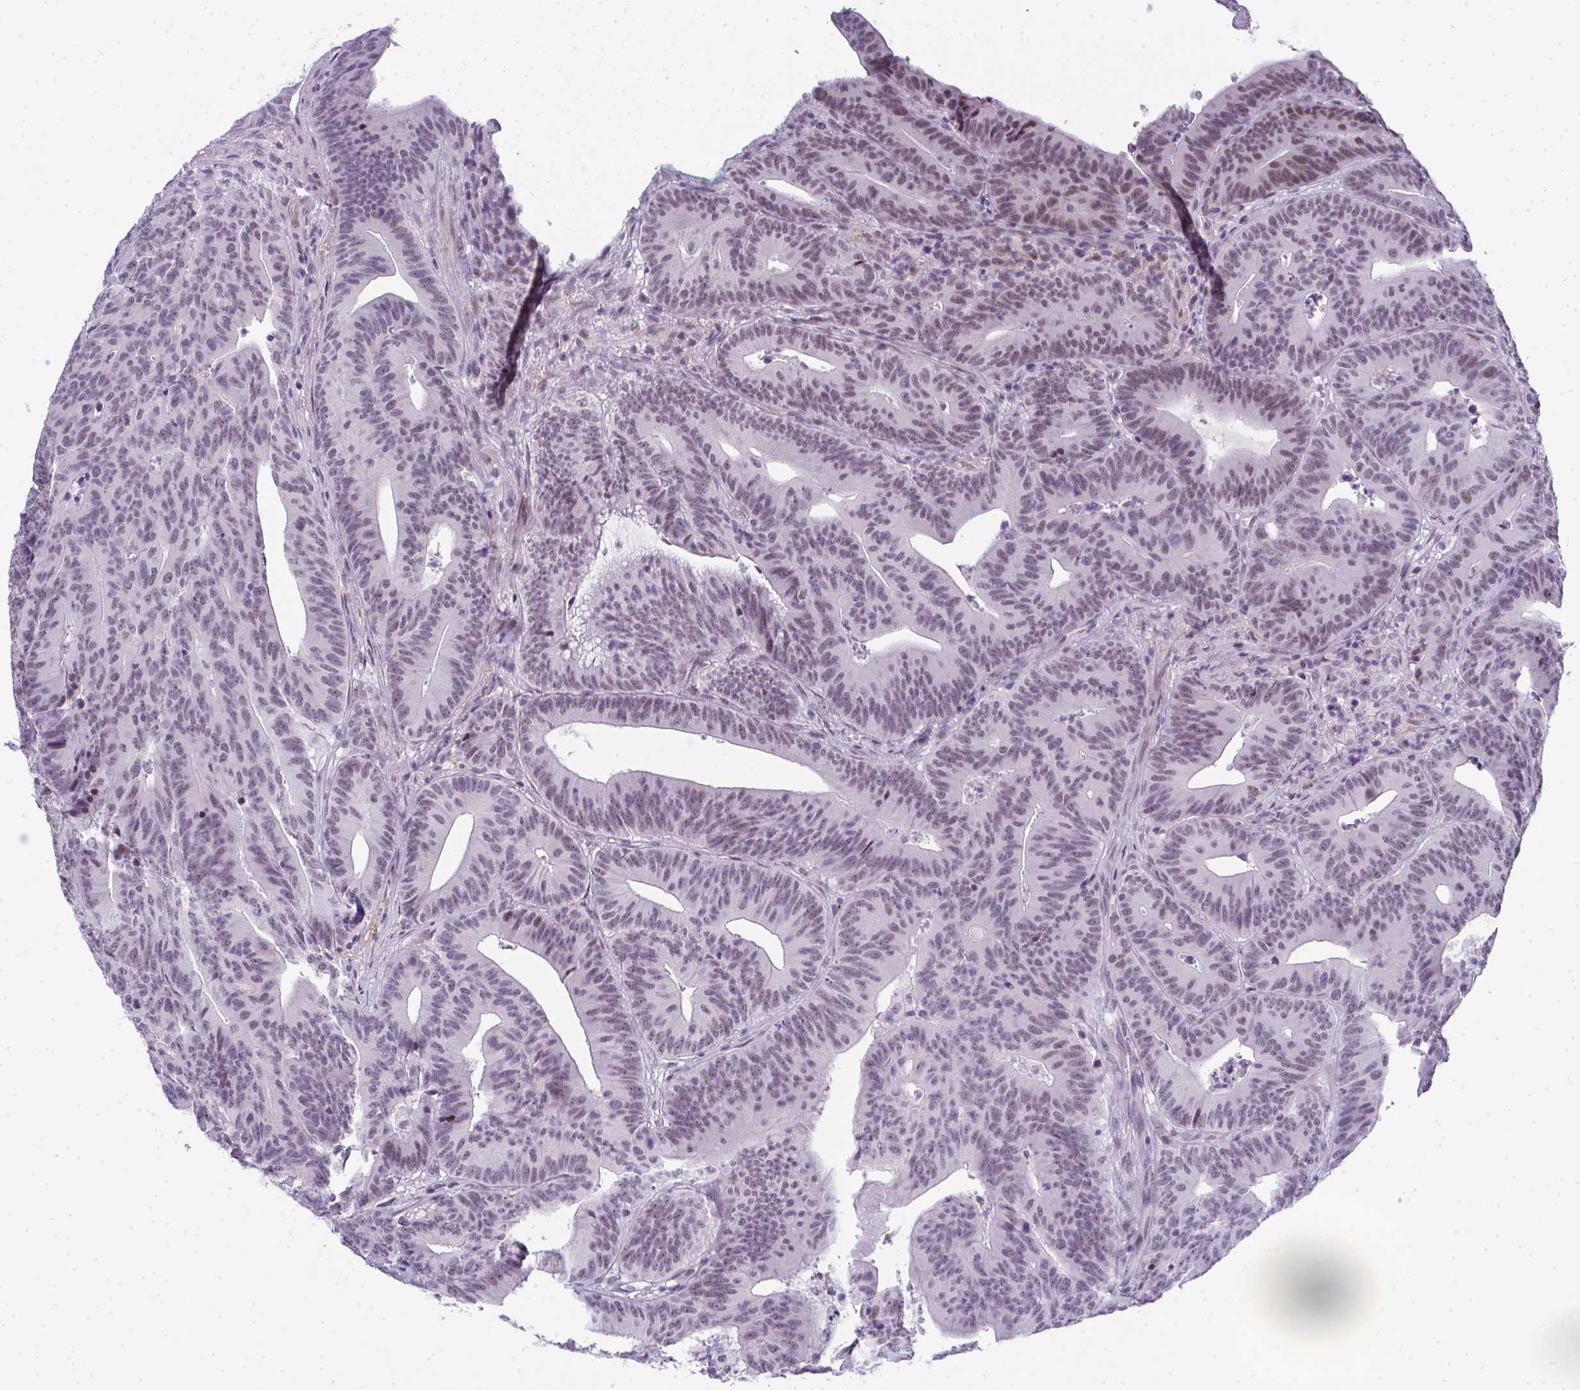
{"staining": {"intensity": "weak", "quantity": "<25%", "location": "nuclear"}, "tissue": "colorectal cancer", "cell_type": "Tumor cells", "image_type": "cancer", "snomed": [{"axis": "morphology", "description": "Adenocarcinoma, NOS"}, {"axis": "topography", "description": "Colon"}], "caption": "Tumor cells are negative for brown protein staining in colorectal cancer.", "gene": "TNMD", "patient": {"sex": "female", "age": 78}}